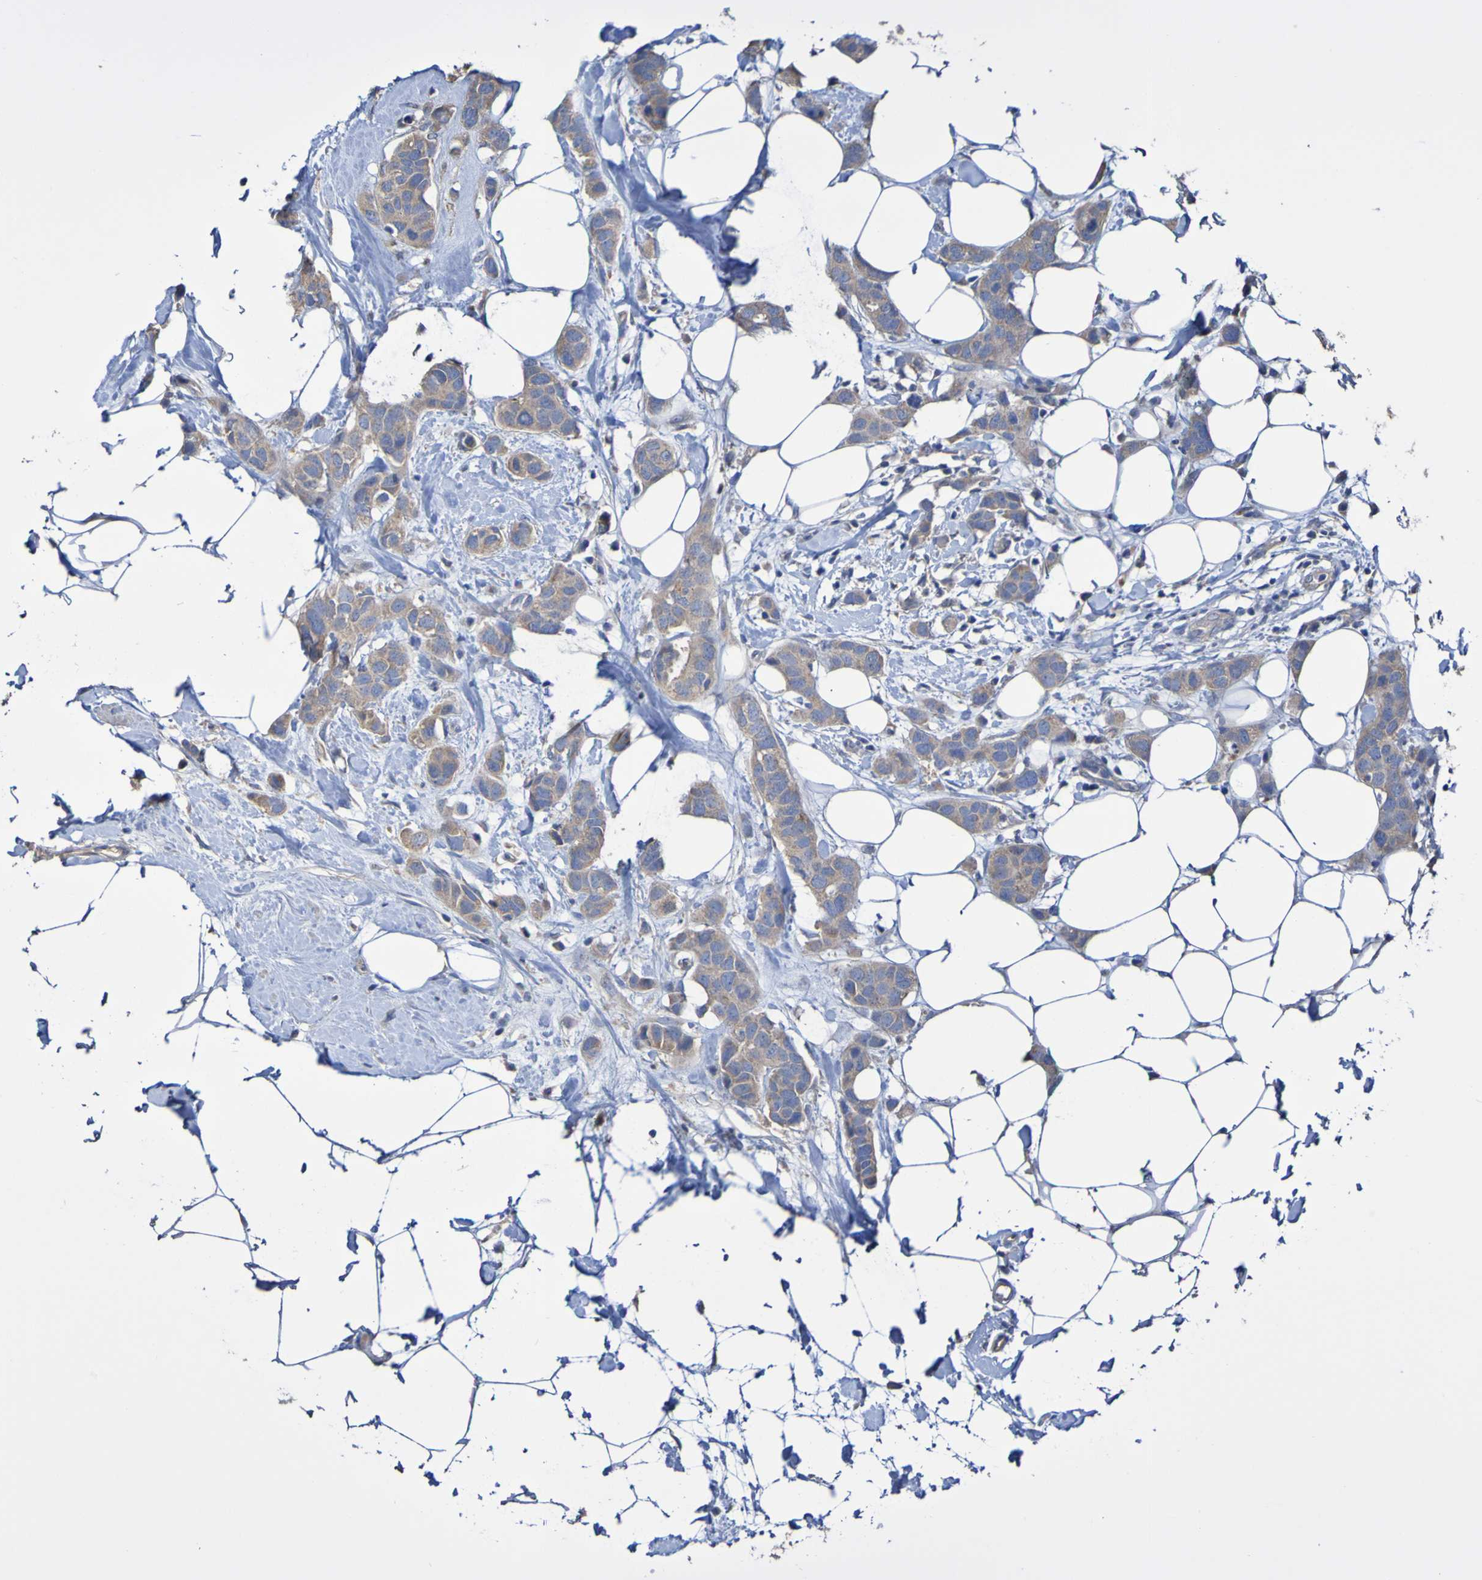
{"staining": {"intensity": "weak", "quantity": ">75%", "location": "cytoplasmic/membranous"}, "tissue": "breast cancer", "cell_type": "Tumor cells", "image_type": "cancer", "snomed": [{"axis": "morphology", "description": "Normal tissue, NOS"}, {"axis": "morphology", "description": "Duct carcinoma"}, {"axis": "topography", "description": "Breast"}], "caption": "Immunohistochemistry (IHC) image of neoplastic tissue: breast invasive ductal carcinoma stained using immunohistochemistry (IHC) demonstrates low levels of weak protein expression localized specifically in the cytoplasmic/membranous of tumor cells, appearing as a cytoplasmic/membranous brown color.", "gene": "PHYH", "patient": {"sex": "female", "age": 50}}